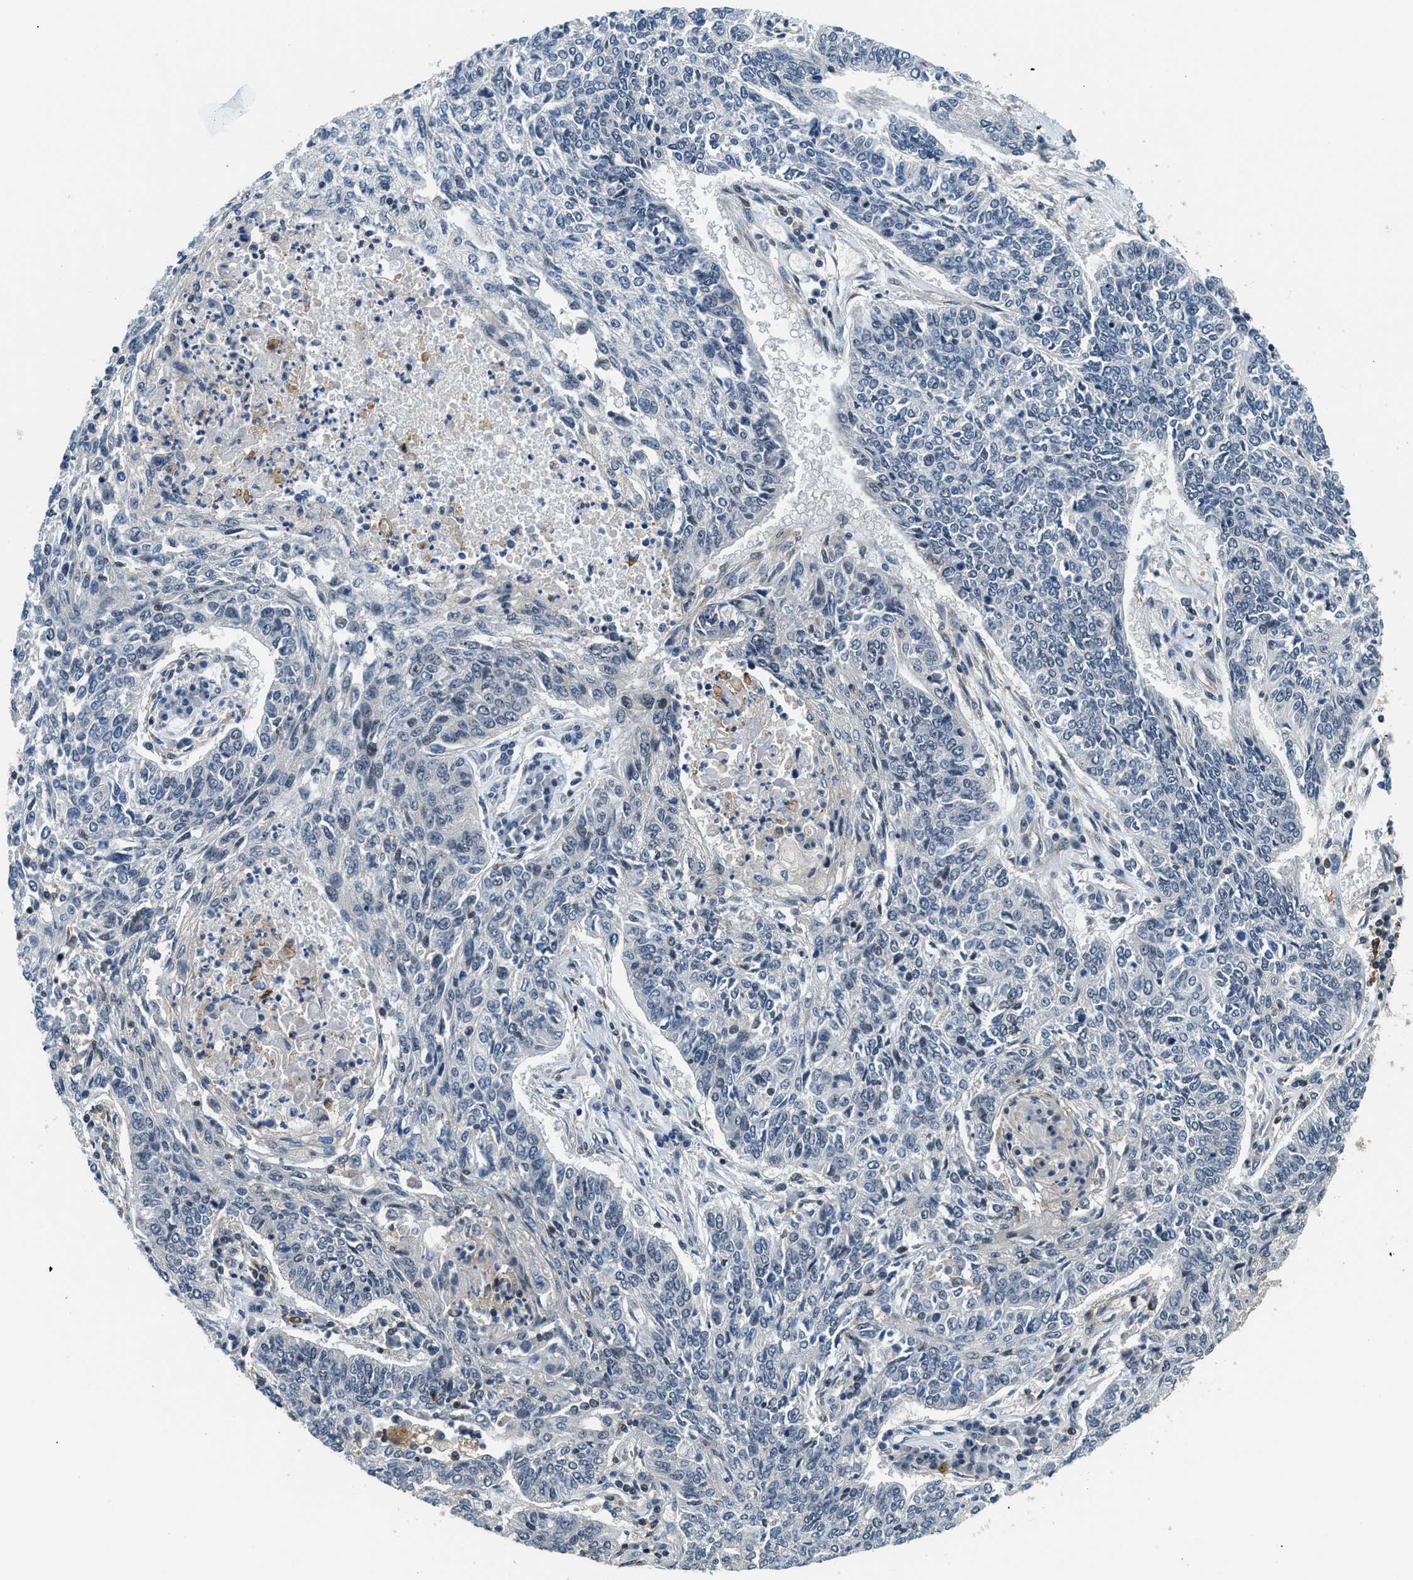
{"staining": {"intensity": "negative", "quantity": "none", "location": "none"}, "tissue": "lung cancer", "cell_type": "Tumor cells", "image_type": "cancer", "snomed": [{"axis": "morphology", "description": "Normal tissue, NOS"}, {"axis": "morphology", "description": "Squamous cell carcinoma, NOS"}, {"axis": "topography", "description": "Cartilage tissue"}, {"axis": "topography", "description": "Bronchus"}, {"axis": "topography", "description": "Lung"}], "caption": "Lung squamous cell carcinoma was stained to show a protein in brown. There is no significant positivity in tumor cells.", "gene": "MTMR1", "patient": {"sex": "female", "age": 49}}